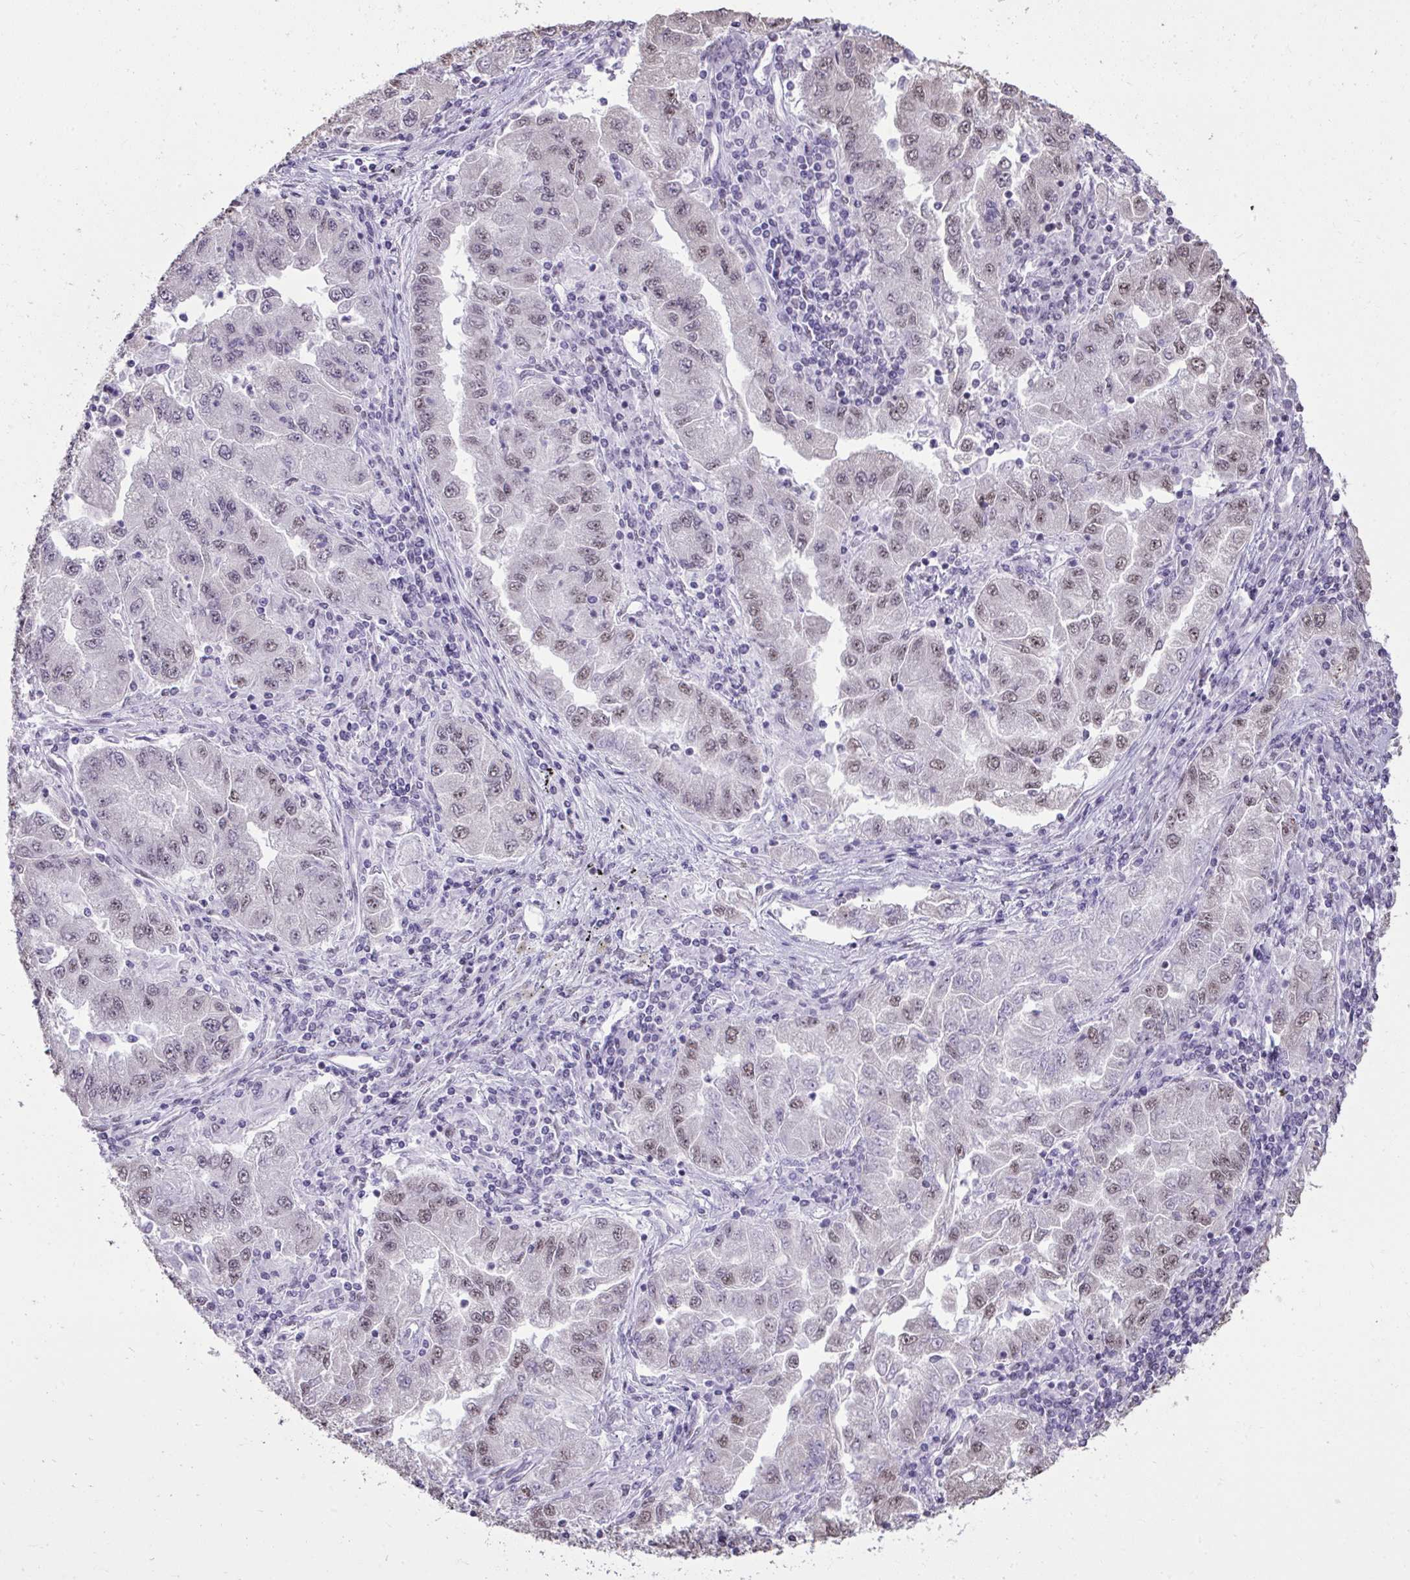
{"staining": {"intensity": "weak", "quantity": "25%-75%", "location": "nuclear"}, "tissue": "lung cancer", "cell_type": "Tumor cells", "image_type": "cancer", "snomed": [{"axis": "morphology", "description": "Adenocarcinoma, NOS"}, {"axis": "morphology", "description": "Adenocarcinoma primary or metastatic"}, {"axis": "topography", "description": "Lung"}], "caption": "Human lung adenocarcinoma stained for a protein (brown) displays weak nuclear positive staining in approximately 25%-75% of tumor cells.", "gene": "NPPA", "patient": {"sex": "male", "age": 74}}